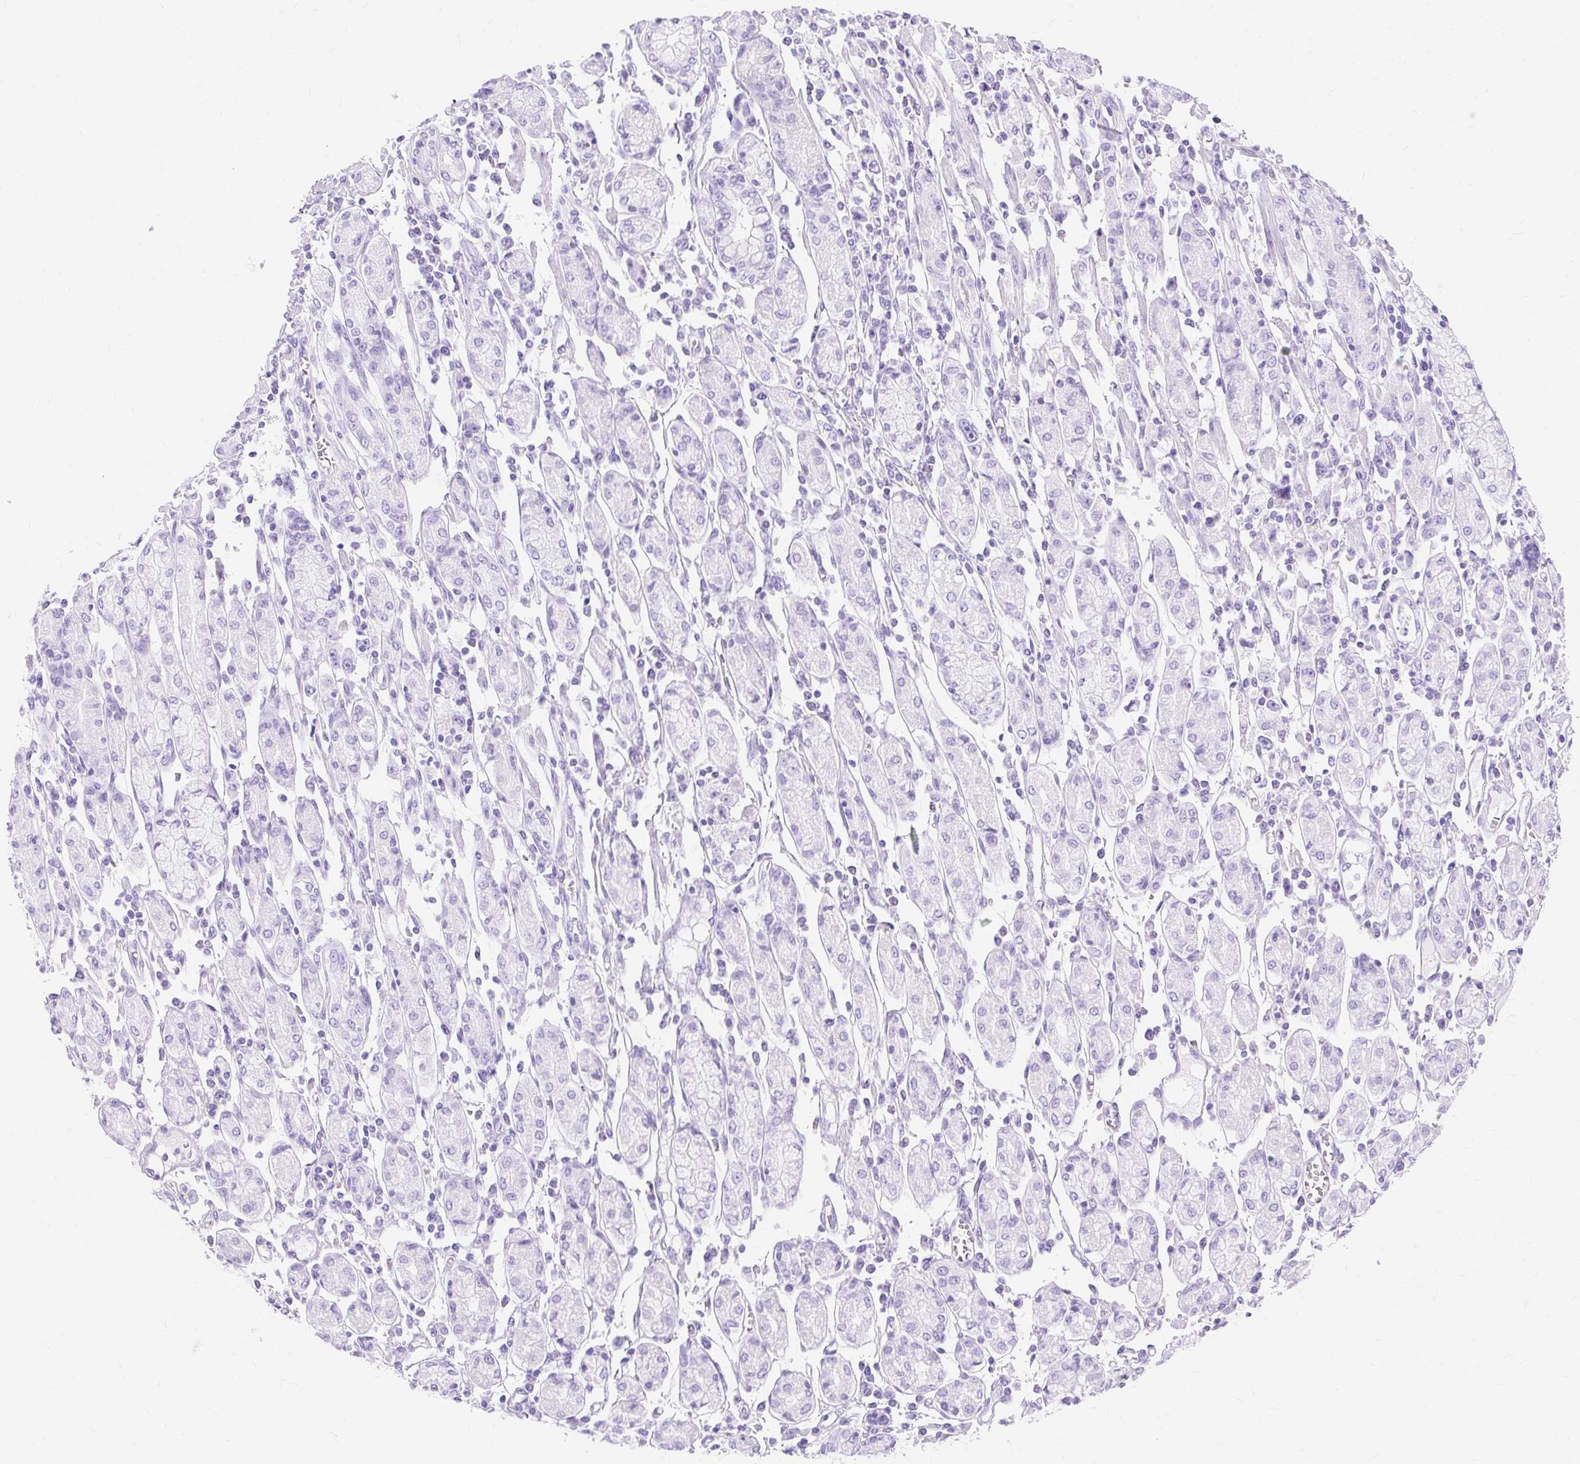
{"staining": {"intensity": "negative", "quantity": "none", "location": "none"}, "tissue": "stomach cancer", "cell_type": "Tumor cells", "image_type": "cancer", "snomed": [{"axis": "morphology", "description": "Adenocarcinoma, NOS"}, {"axis": "topography", "description": "Stomach"}], "caption": "This image is of stomach cancer stained with immunohistochemistry (IHC) to label a protein in brown with the nuclei are counter-stained blue. There is no positivity in tumor cells. The staining was performed using DAB to visualize the protein expression in brown, while the nuclei were stained in blue with hematoxylin (Magnification: 20x).", "gene": "MBP", "patient": {"sex": "female", "age": 59}}